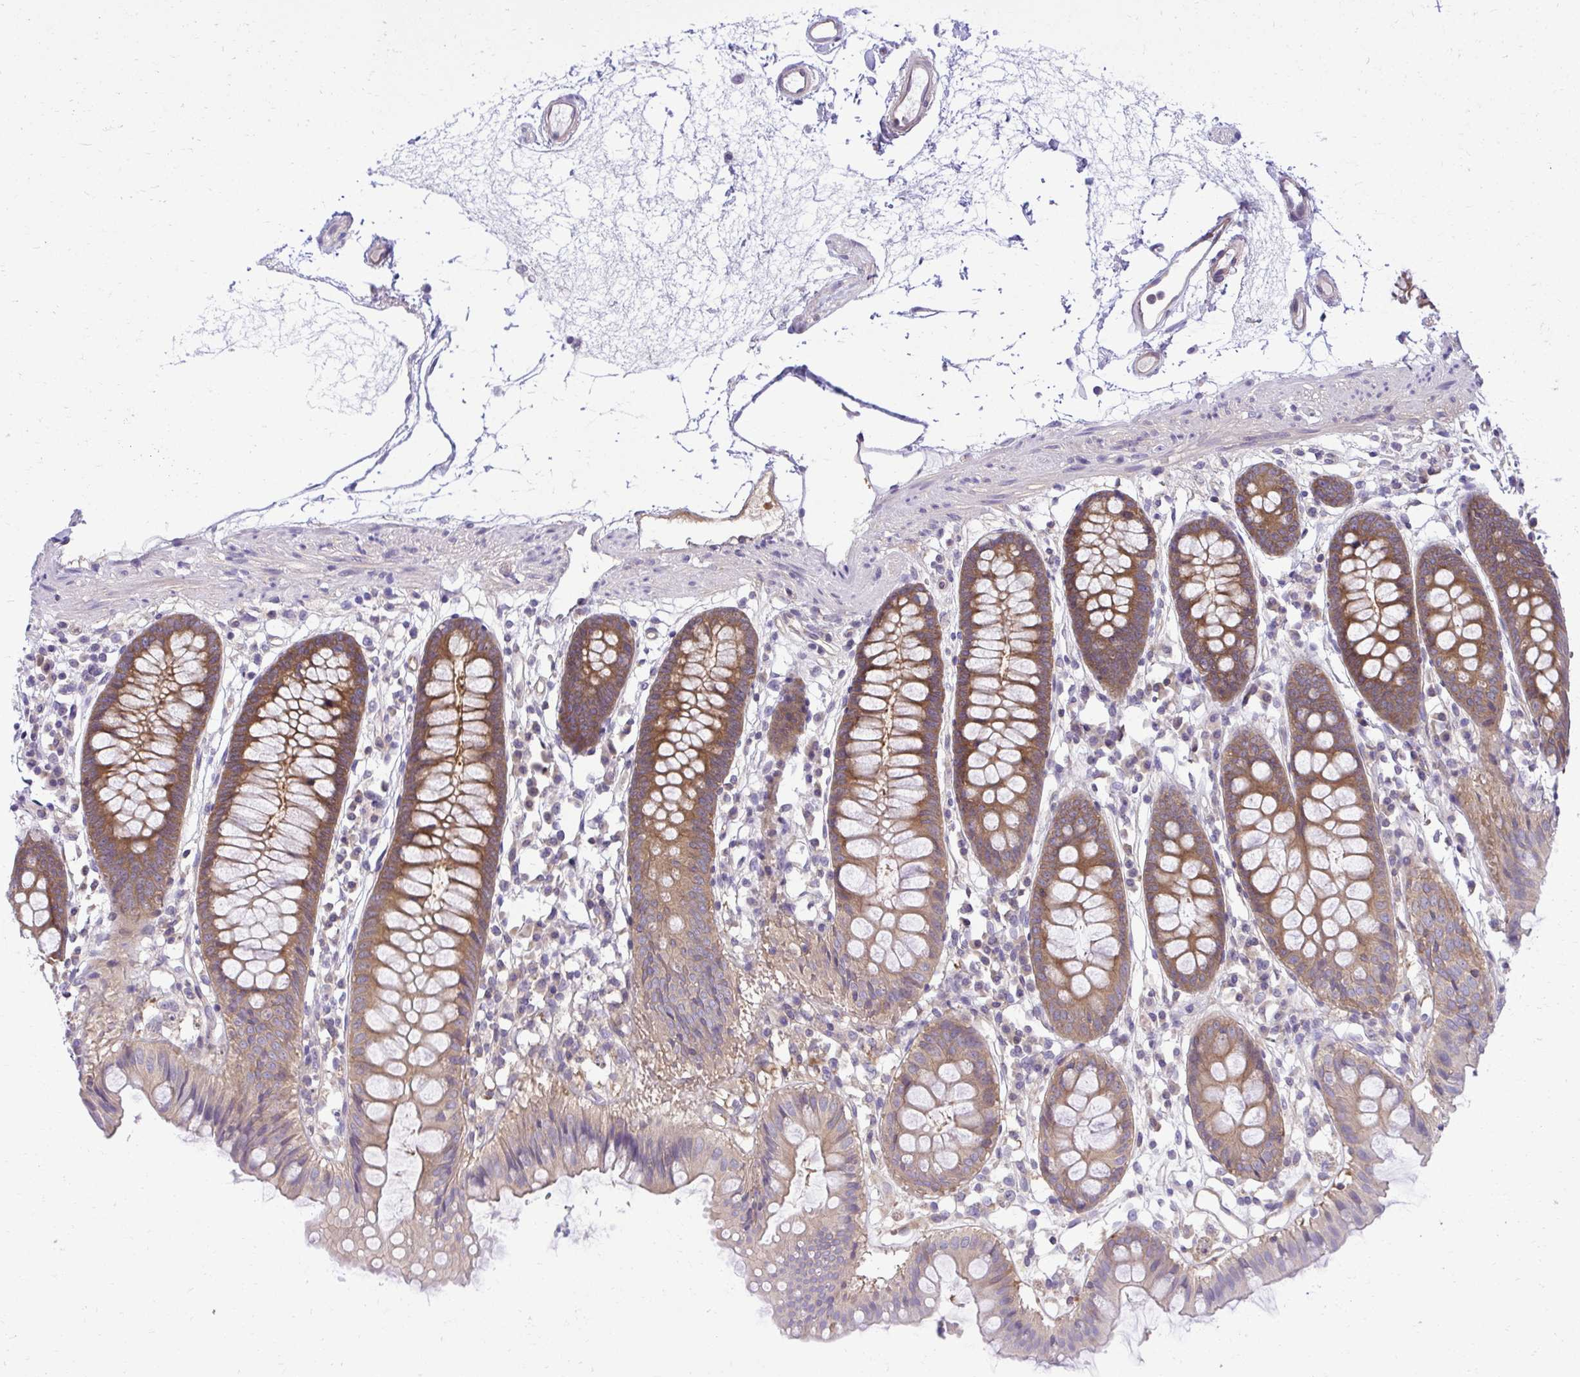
{"staining": {"intensity": "moderate", "quantity": "<25%", "location": "cytoplasmic/membranous"}, "tissue": "colon", "cell_type": "Endothelial cells", "image_type": "normal", "snomed": [{"axis": "morphology", "description": "Normal tissue, NOS"}, {"axis": "topography", "description": "Colon"}], "caption": "This image demonstrates immunohistochemistry staining of unremarkable colon, with low moderate cytoplasmic/membranous staining in approximately <25% of endothelial cells.", "gene": "PPP5C", "patient": {"sex": "female", "age": 84}}